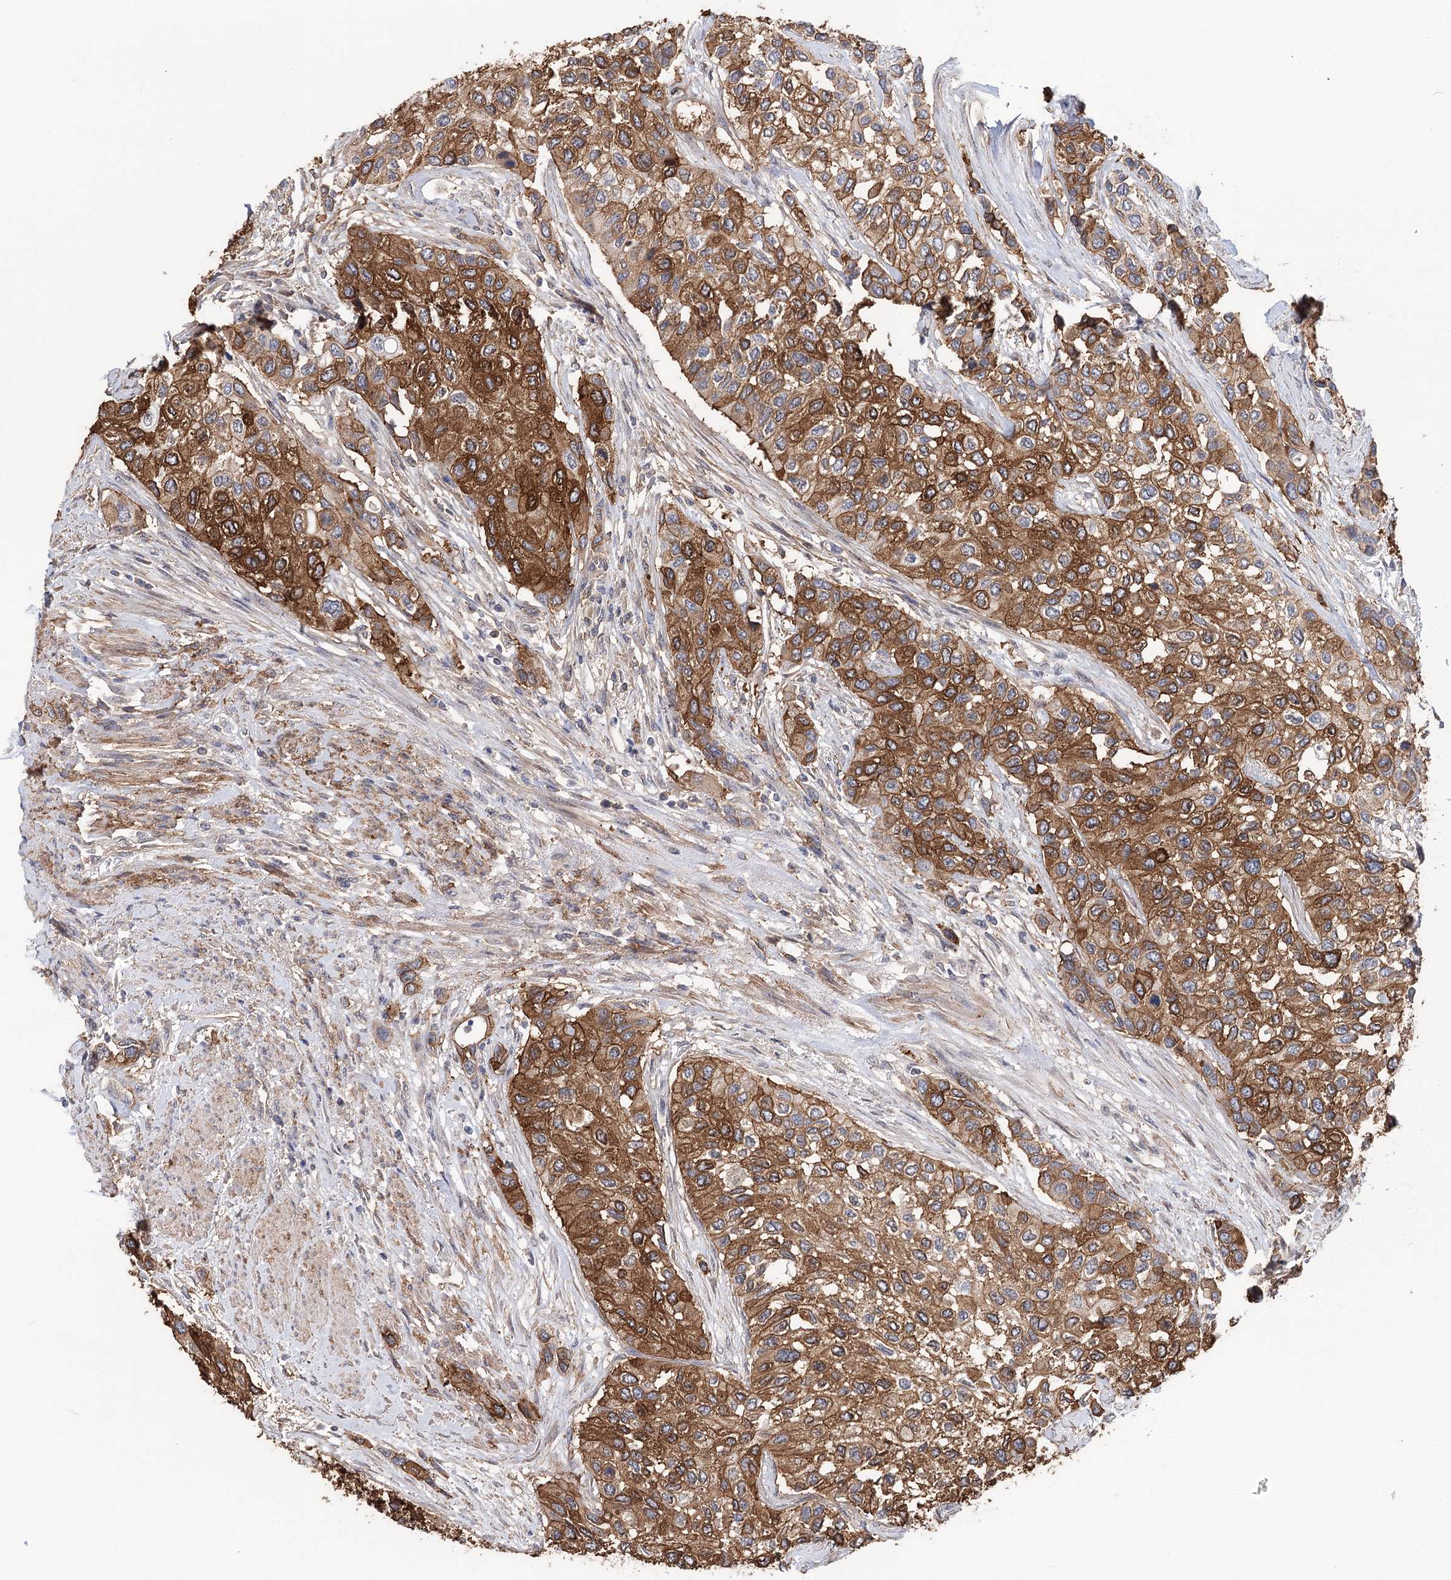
{"staining": {"intensity": "strong", "quantity": ">75%", "location": "cytoplasmic/membranous"}, "tissue": "urothelial cancer", "cell_type": "Tumor cells", "image_type": "cancer", "snomed": [{"axis": "morphology", "description": "Normal tissue, NOS"}, {"axis": "morphology", "description": "Urothelial carcinoma, High grade"}, {"axis": "topography", "description": "Vascular tissue"}, {"axis": "topography", "description": "Urinary bladder"}], "caption": "An immunohistochemistry (IHC) micrograph of tumor tissue is shown. Protein staining in brown labels strong cytoplasmic/membranous positivity in urothelial carcinoma (high-grade) within tumor cells. Immunohistochemistry (ihc) stains the protein in brown and the nuclei are stained blue.", "gene": "TMEM218", "patient": {"sex": "female", "age": 56}}